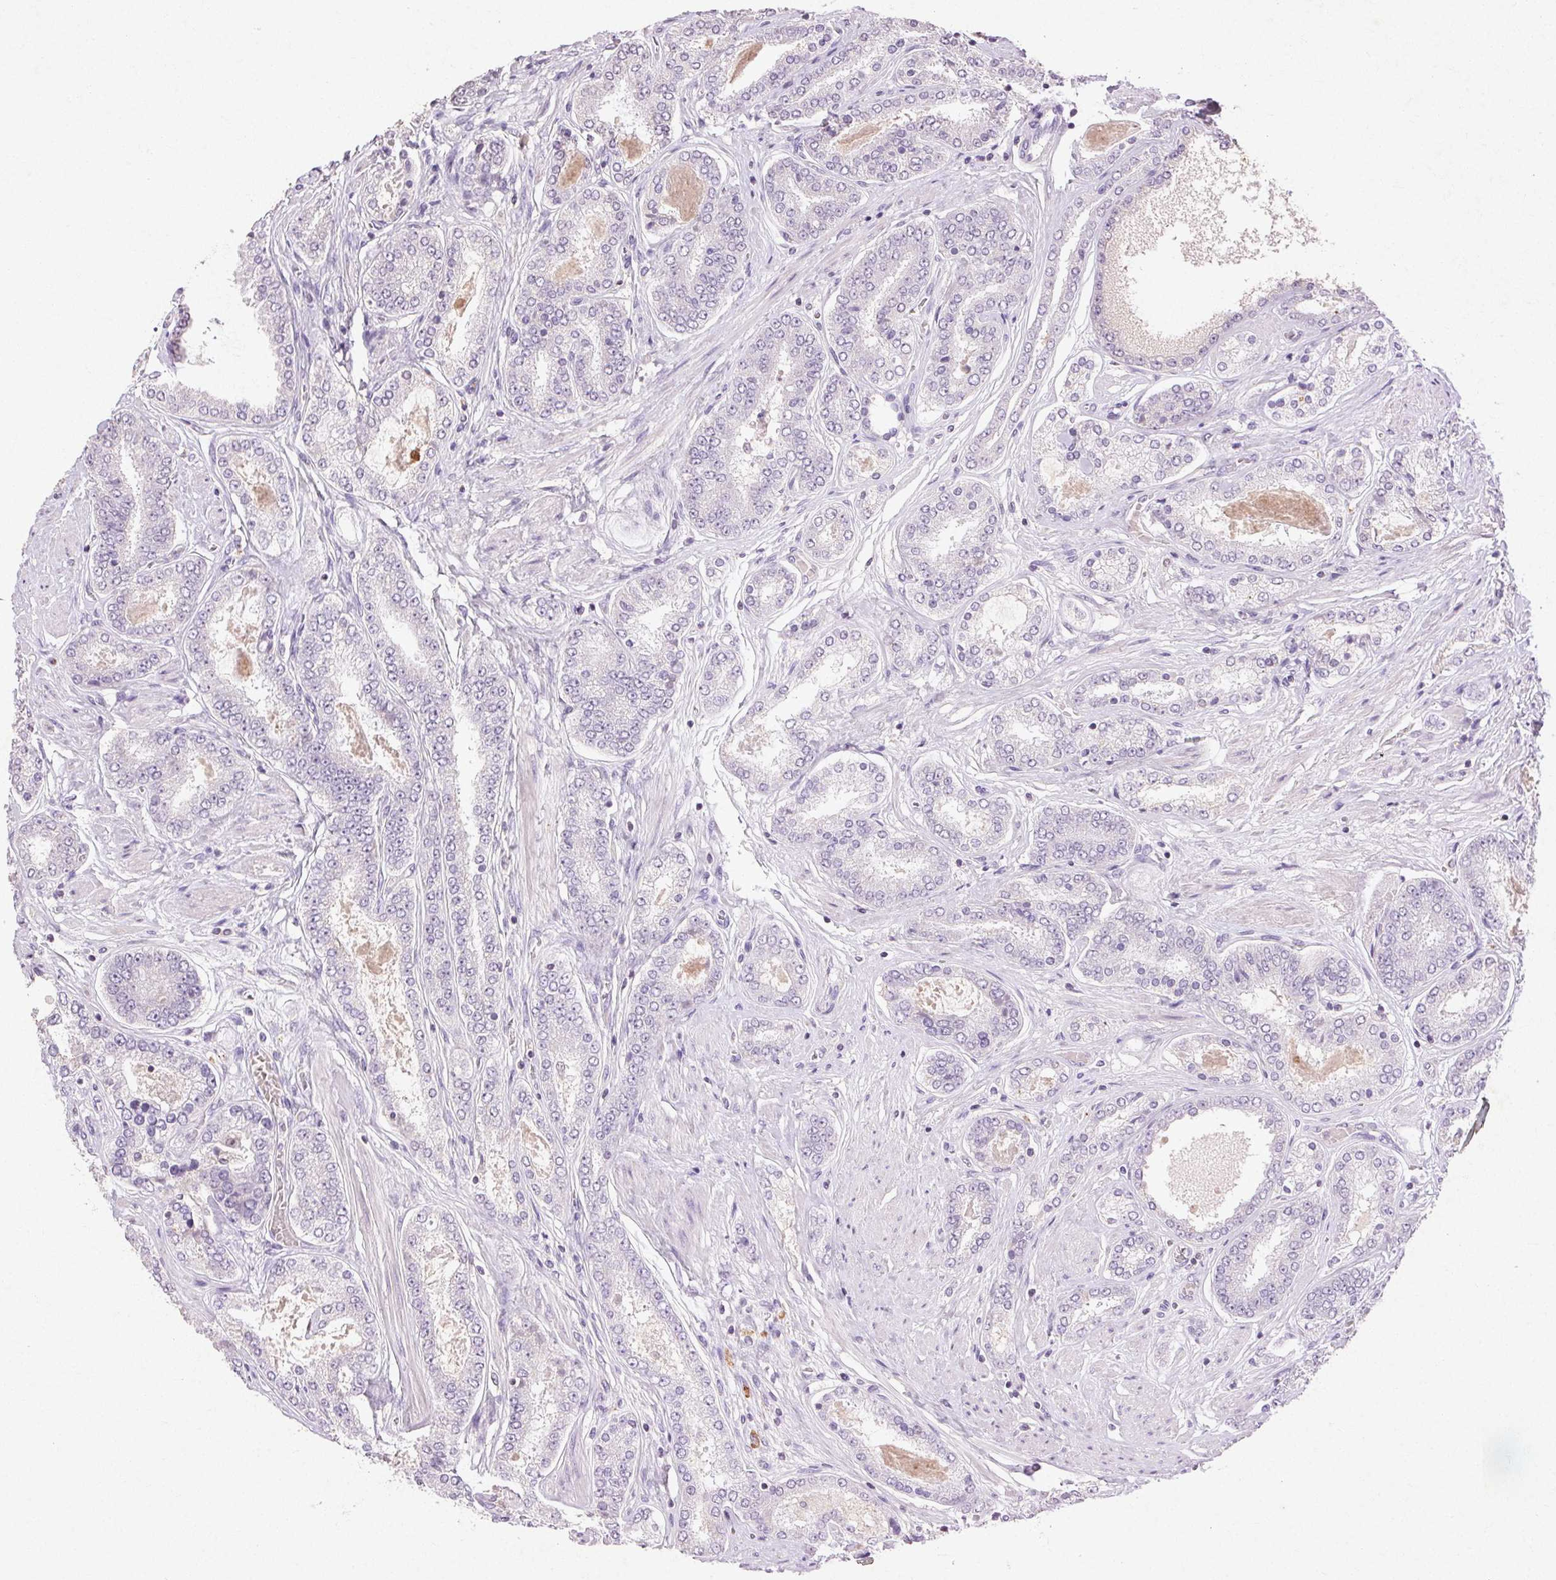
{"staining": {"intensity": "negative", "quantity": "none", "location": "none"}, "tissue": "prostate cancer", "cell_type": "Tumor cells", "image_type": "cancer", "snomed": [{"axis": "morphology", "description": "Adenocarcinoma, High grade"}, {"axis": "topography", "description": "Prostate"}], "caption": "Prostate high-grade adenocarcinoma was stained to show a protein in brown. There is no significant staining in tumor cells. Nuclei are stained in blue.", "gene": "FNDC7", "patient": {"sex": "male", "age": 63}}